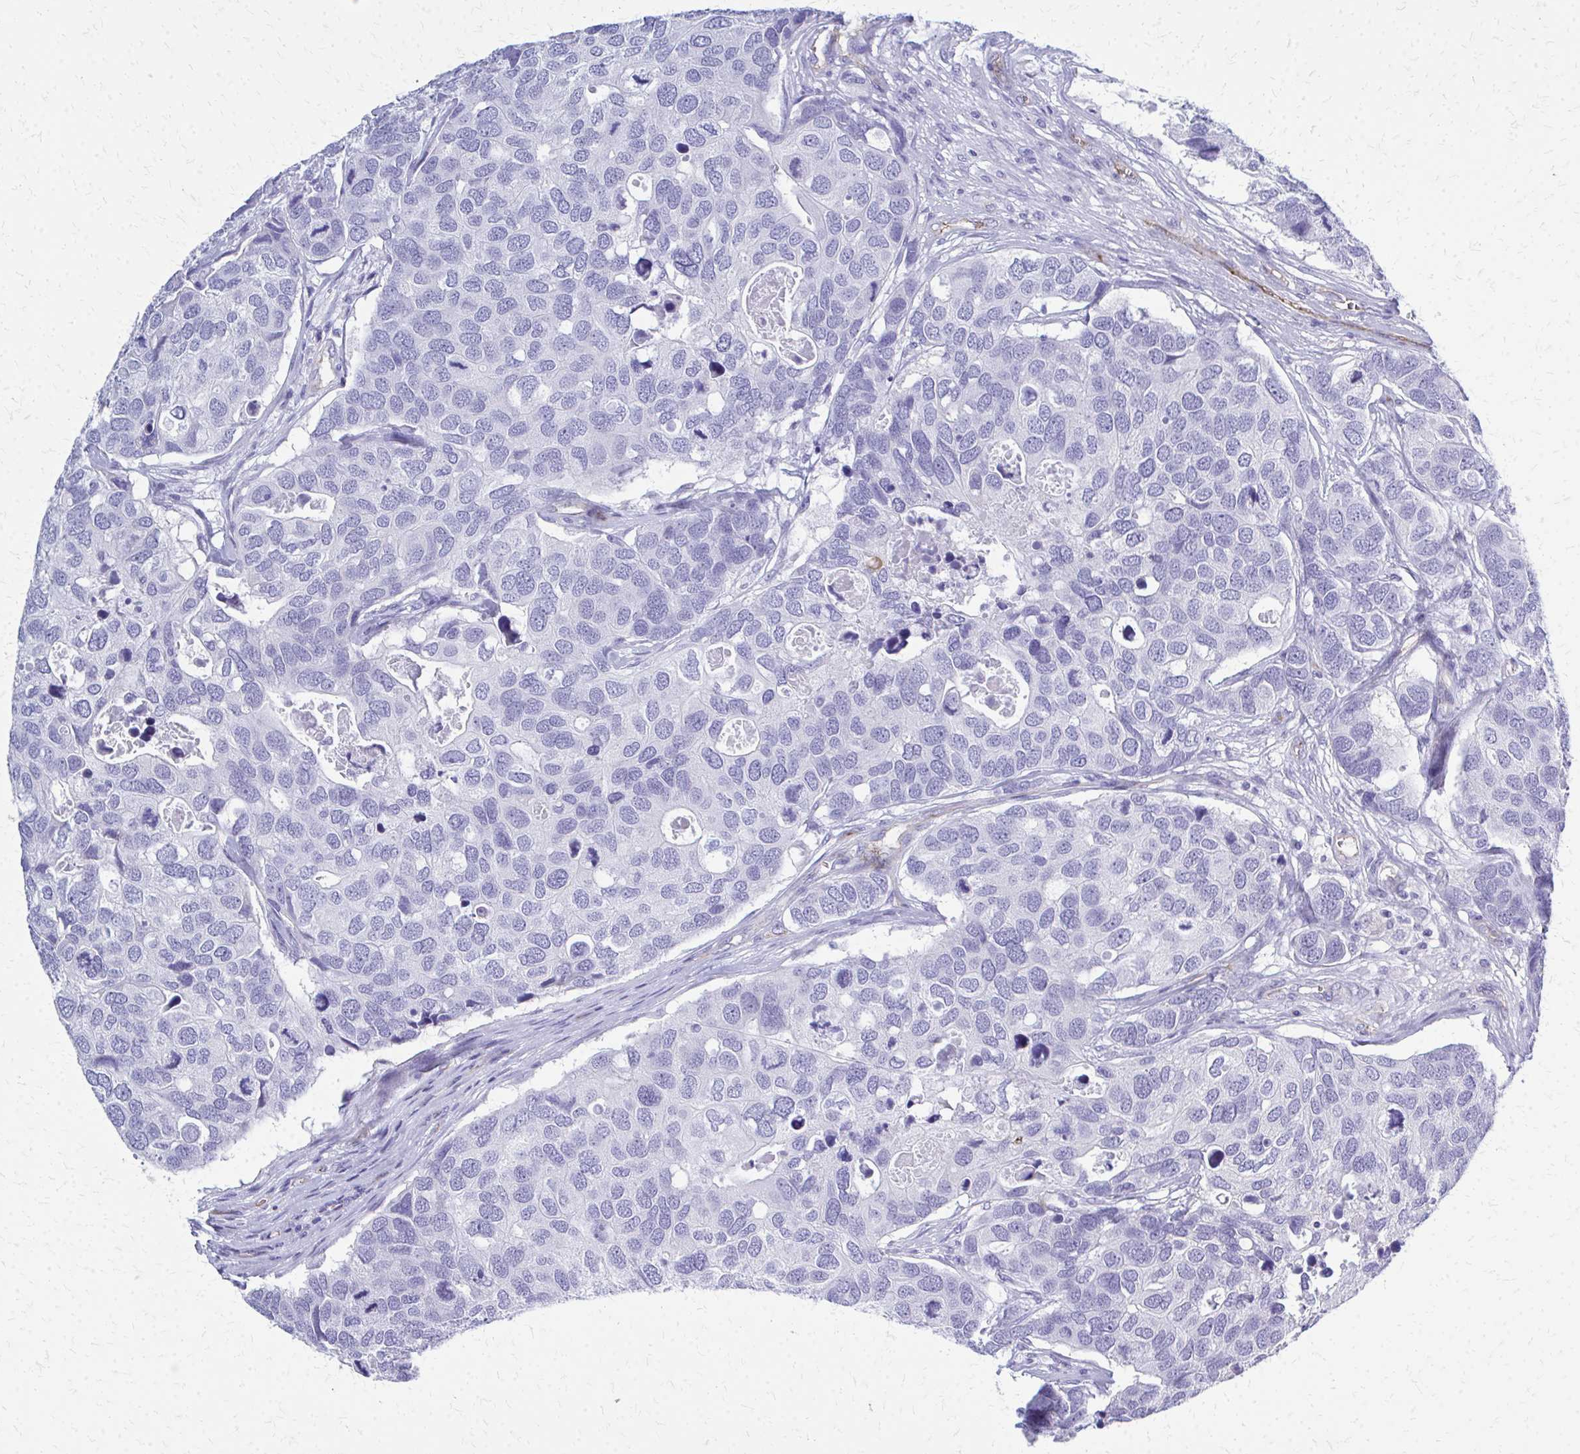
{"staining": {"intensity": "negative", "quantity": "none", "location": "none"}, "tissue": "breast cancer", "cell_type": "Tumor cells", "image_type": "cancer", "snomed": [{"axis": "morphology", "description": "Duct carcinoma"}, {"axis": "topography", "description": "Breast"}], "caption": "Human breast cancer (infiltrating ductal carcinoma) stained for a protein using immunohistochemistry exhibits no staining in tumor cells.", "gene": "TPSG1", "patient": {"sex": "female", "age": 83}}